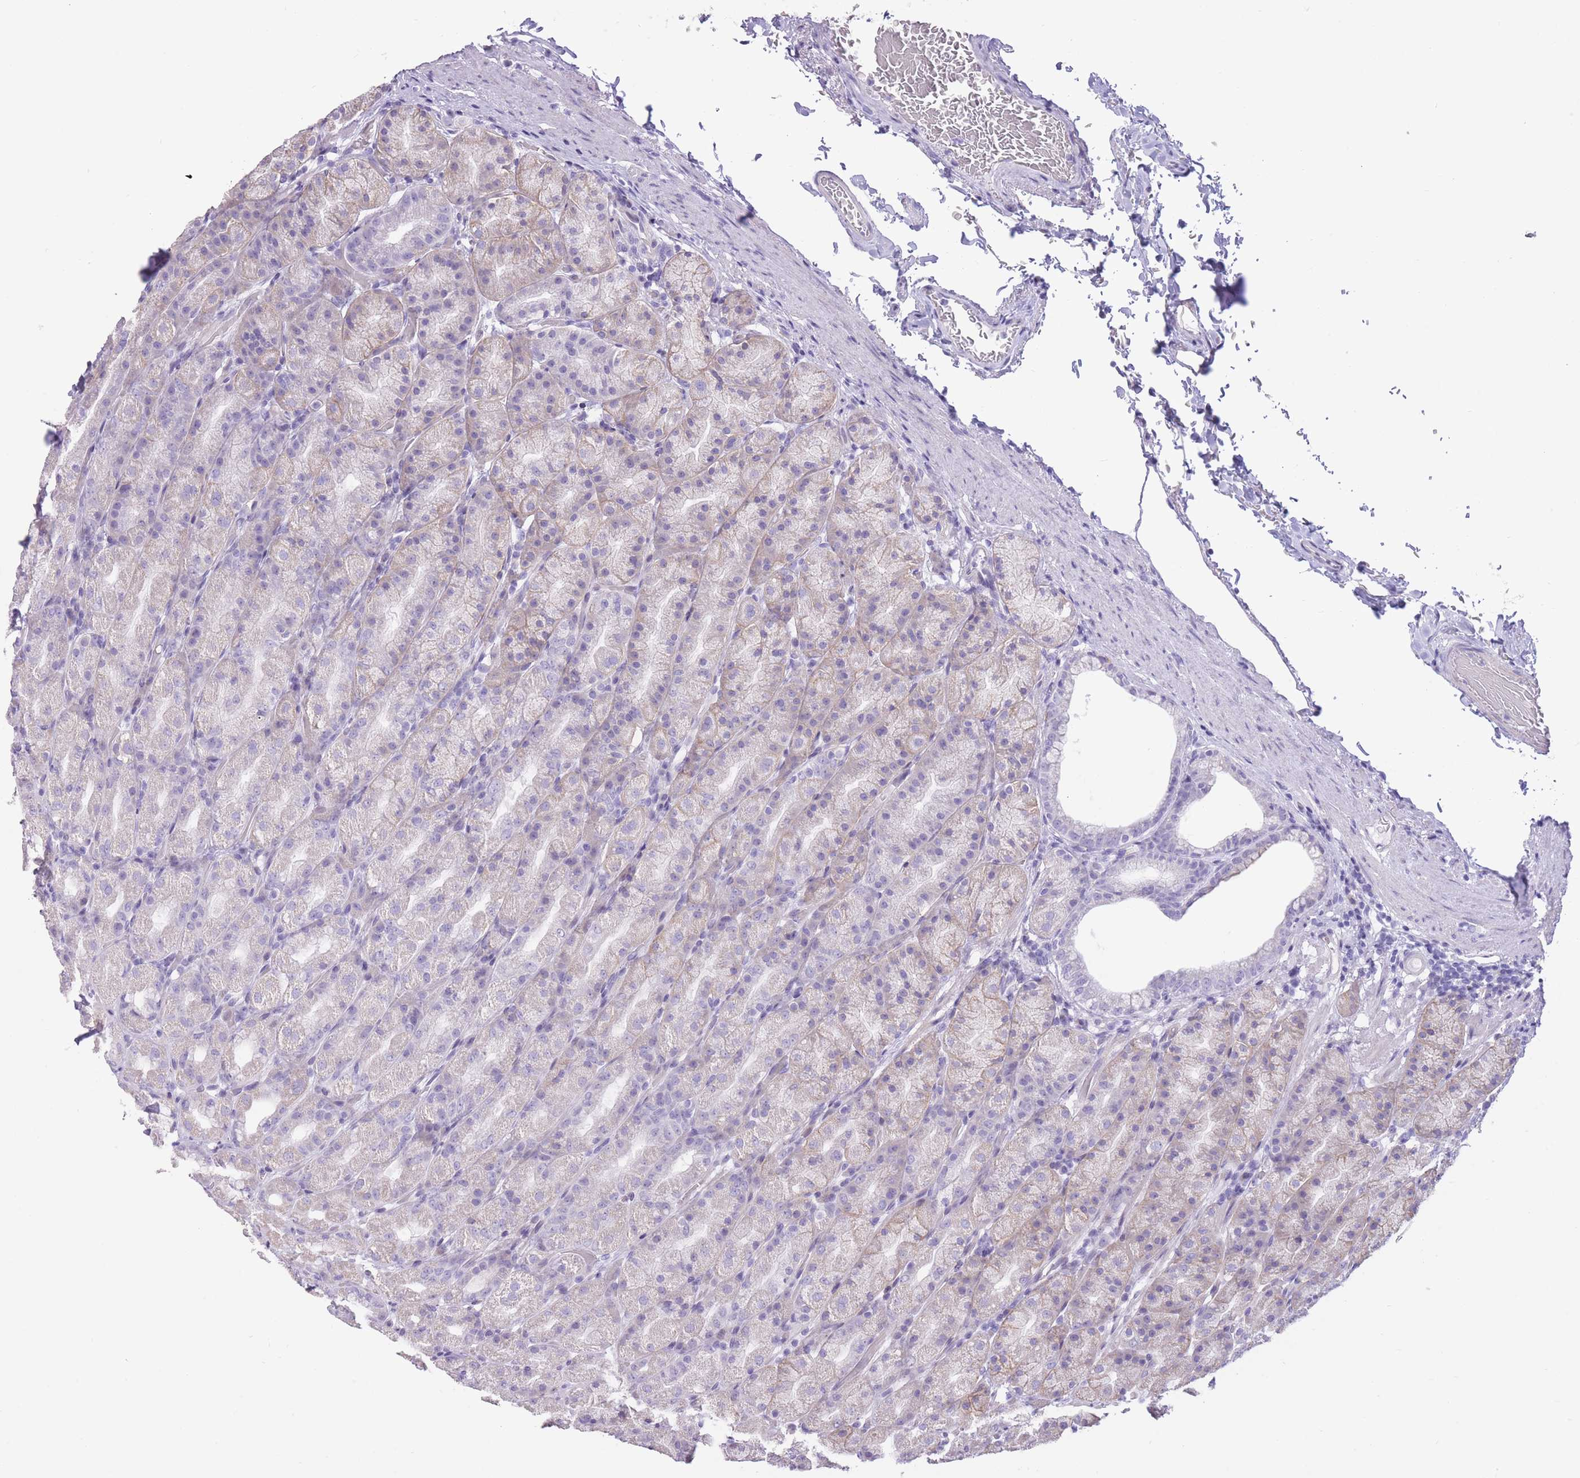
{"staining": {"intensity": "negative", "quantity": "none", "location": "none"}, "tissue": "stomach", "cell_type": "Glandular cells", "image_type": "normal", "snomed": [{"axis": "morphology", "description": "Normal tissue, NOS"}, {"axis": "topography", "description": "Stomach, upper"}, {"axis": "topography", "description": "Stomach"}], "caption": "Immunohistochemistry (IHC) micrograph of benign human stomach stained for a protein (brown), which demonstrates no expression in glandular cells.", "gene": "WDR70", "patient": {"sex": "male", "age": 68}}